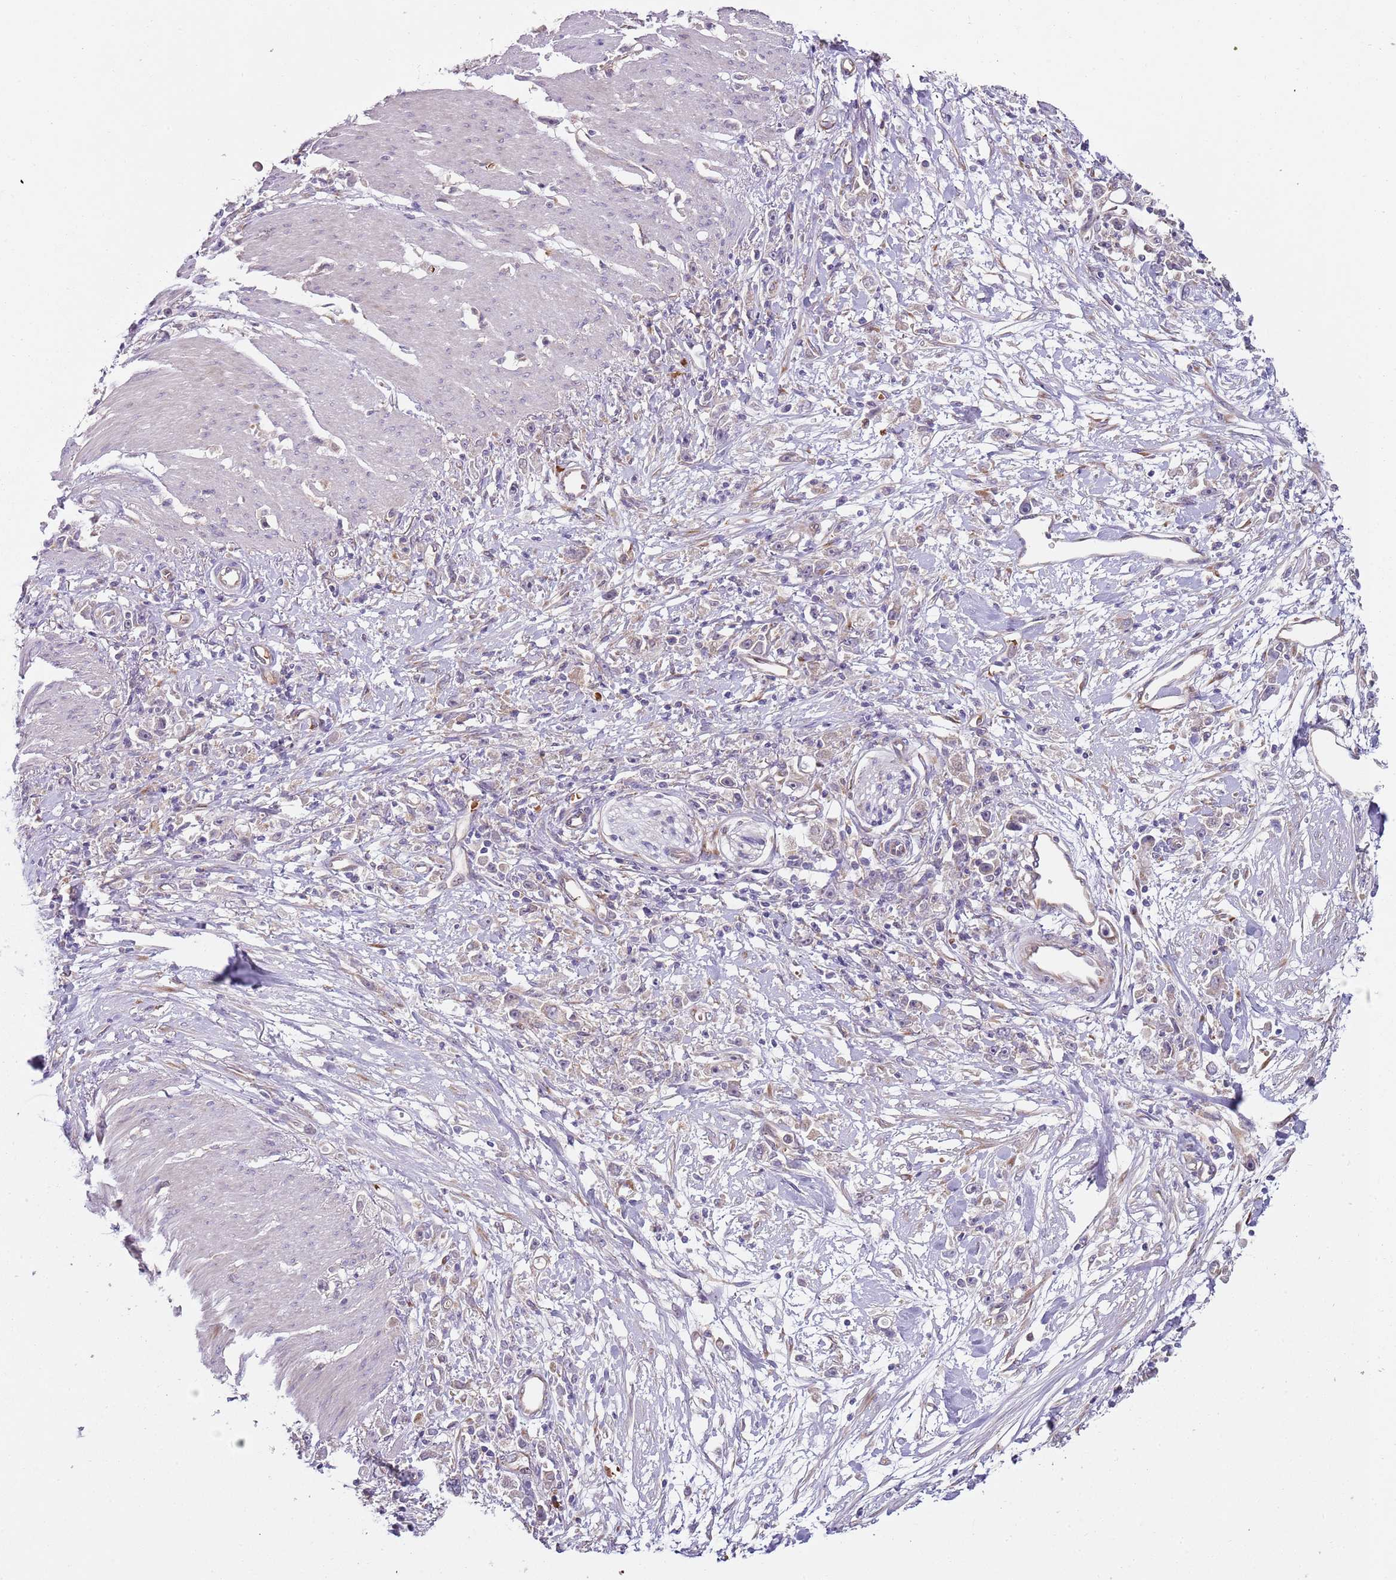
{"staining": {"intensity": "moderate", "quantity": "<25%", "location": "cytoplasmic/membranous"}, "tissue": "stomach cancer", "cell_type": "Tumor cells", "image_type": "cancer", "snomed": [{"axis": "morphology", "description": "Adenocarcinoma, NOS"}, {"axis": "topography", "description": "Stomach"}], "caption": "Brown immunohistochemical staining in stomach cancer (adenocarcinoma) shows moderate cytoplasmic/membranous expression in about <25% of tumor cells.", "gene": "VWCE", "patient": {"sex": "female", "age": 59}}